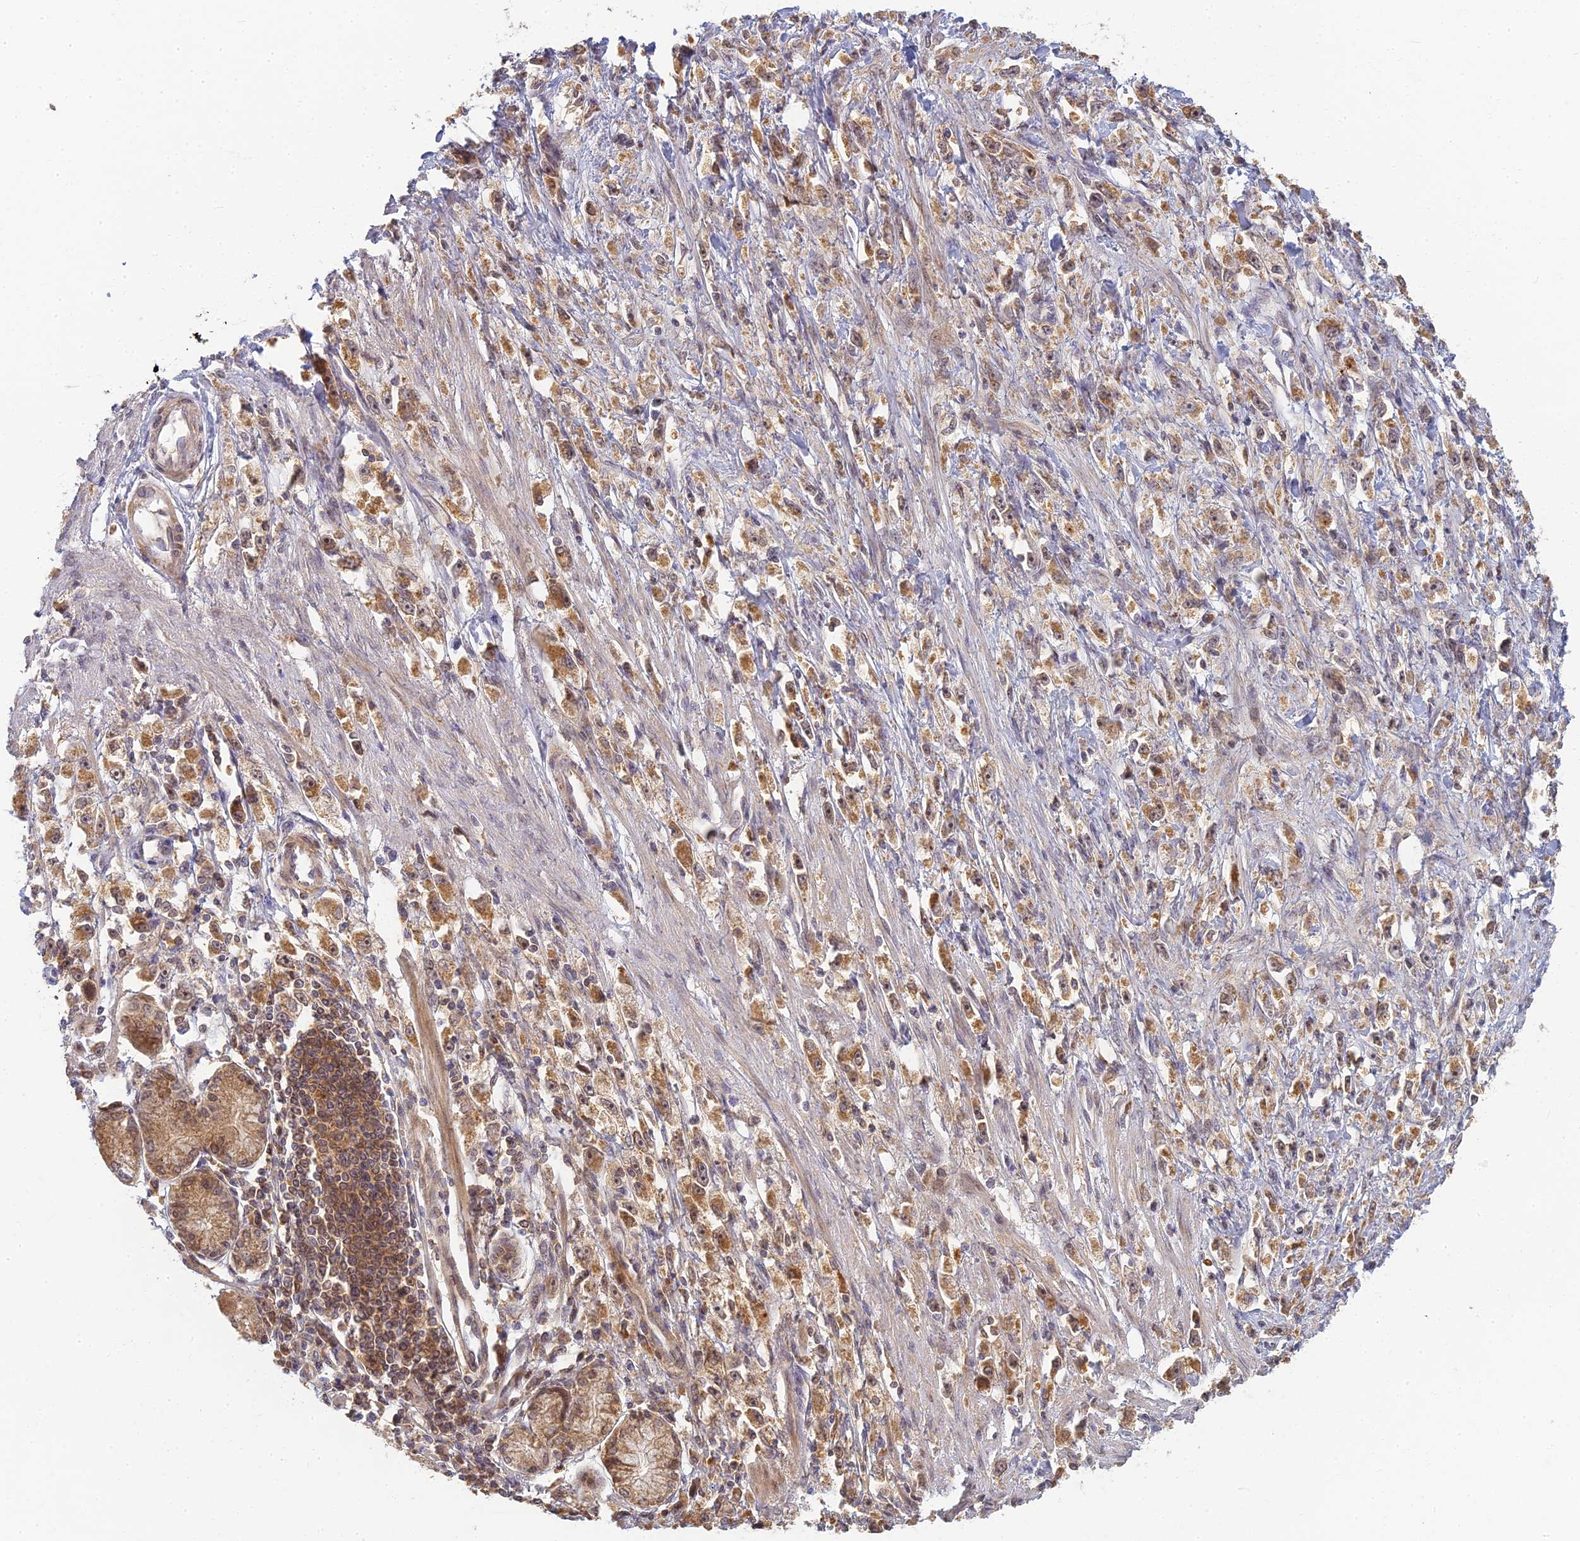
{"staining": {"intensity": "moderate", "quantity": ">75%", "location": "cytoplasmic/membranous"}, "tissue": "stomach cancer", "cell_type": "Tumor cells", "image_type": "cancer", "snomed": [{"axis": "morphology", "description": "Adenocarcinoma, NOS"}, {"axis": "topography", "description": "Stomach"}], "caption": "The photomicrograph shows staining of adenocarcinoma (stomach), revealing moderate cytoplasmic/membranous protein staining (brown color) within tumor cells.", "gene": "RGL3", "patient": {"sex": "female", "age": 59}}